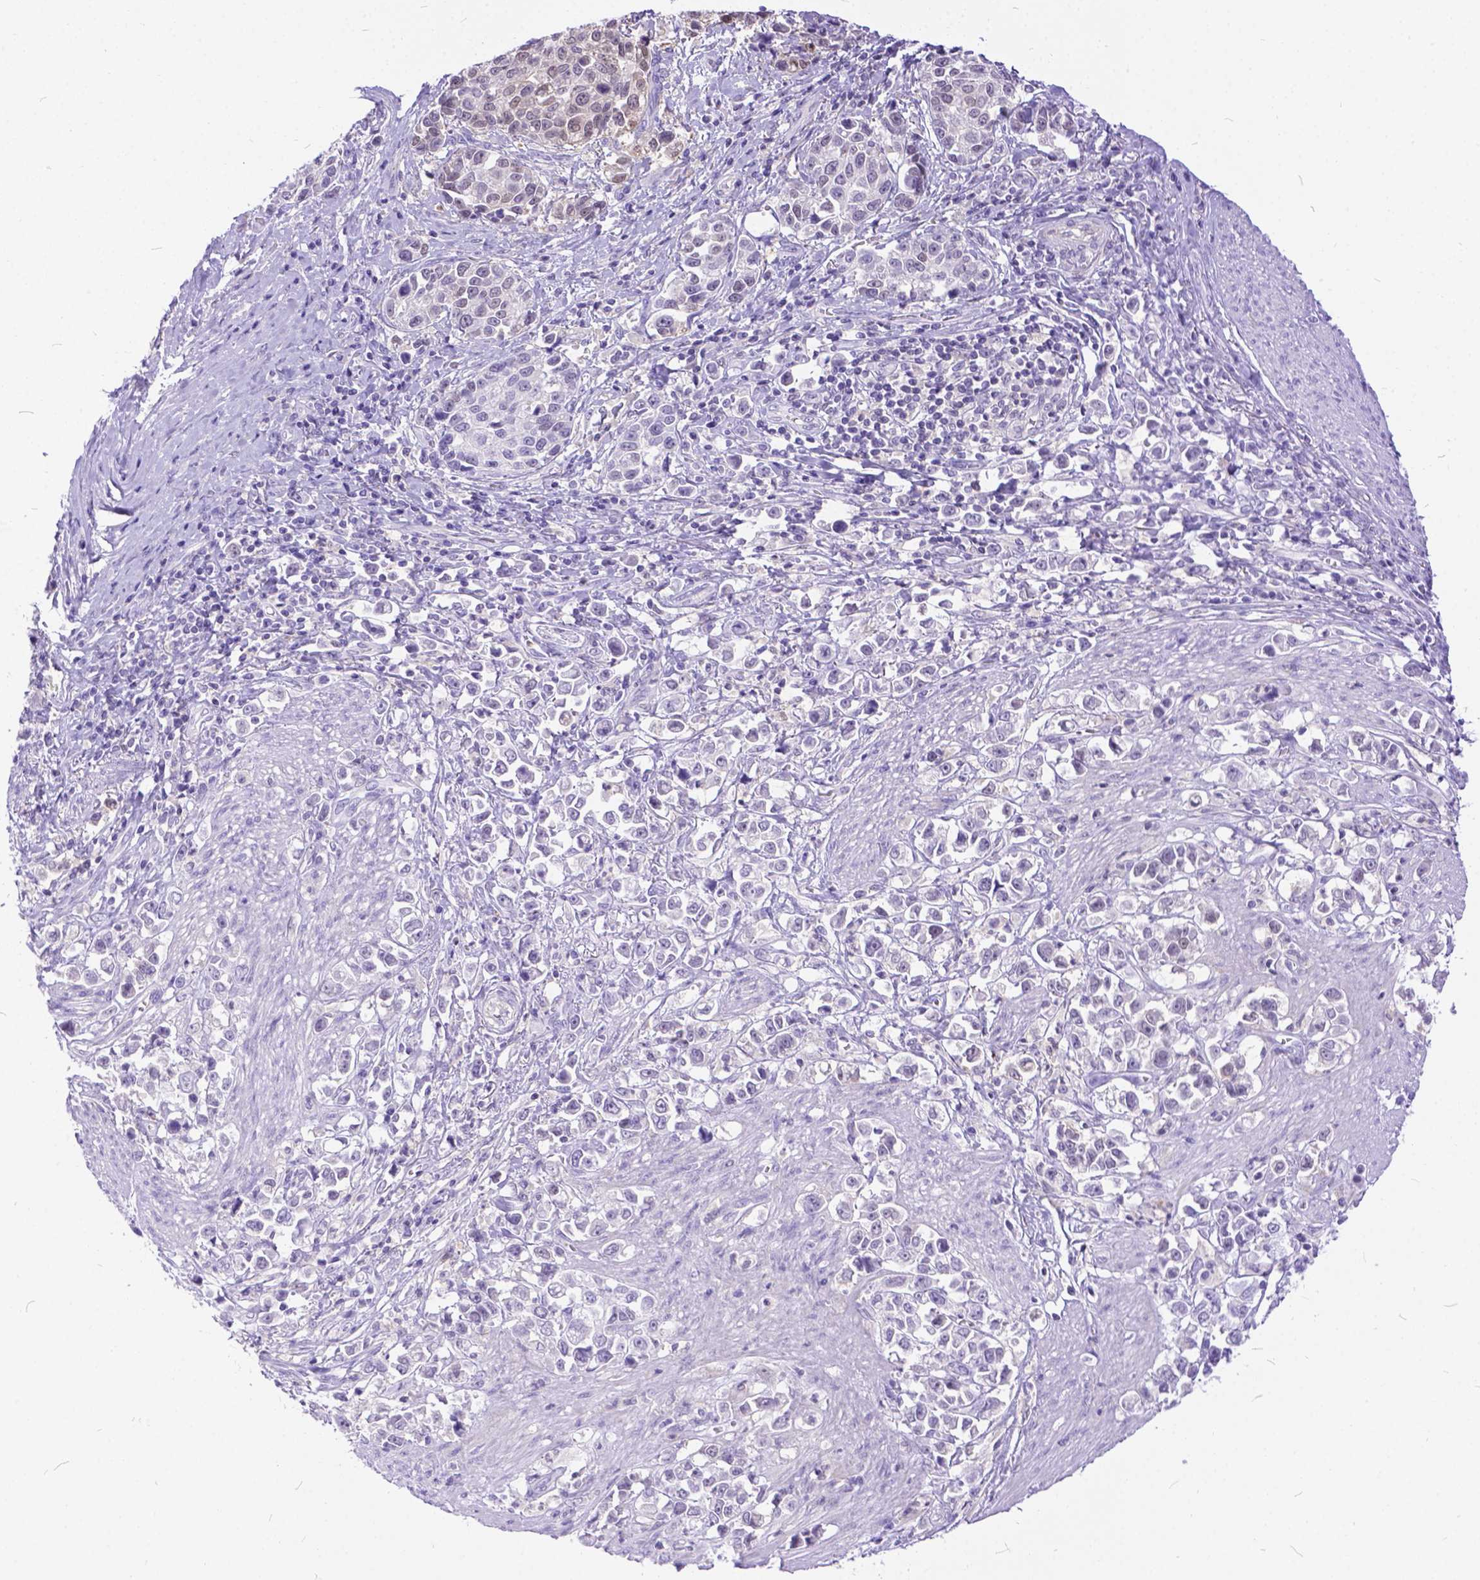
{"staining": {"intensity": "weak", "quantity": "<25%", "location": "cytoplasmic/membranous,nuclear"}, "tissue": "stomach cancer", "cell_type": "Tumor cells", "image_type": "cancer", "snomed": [{"axis": "morphology", "description": "Adenocarcinoma, NOS"}, {"axis": "topography", "description": "Stomach"}], "caption": "Tumor cells are negative for protein expression in human adenocarcinoma (stomach).", "gene": "TMEM169", "patient": {"sex": "male", "age": 93}}